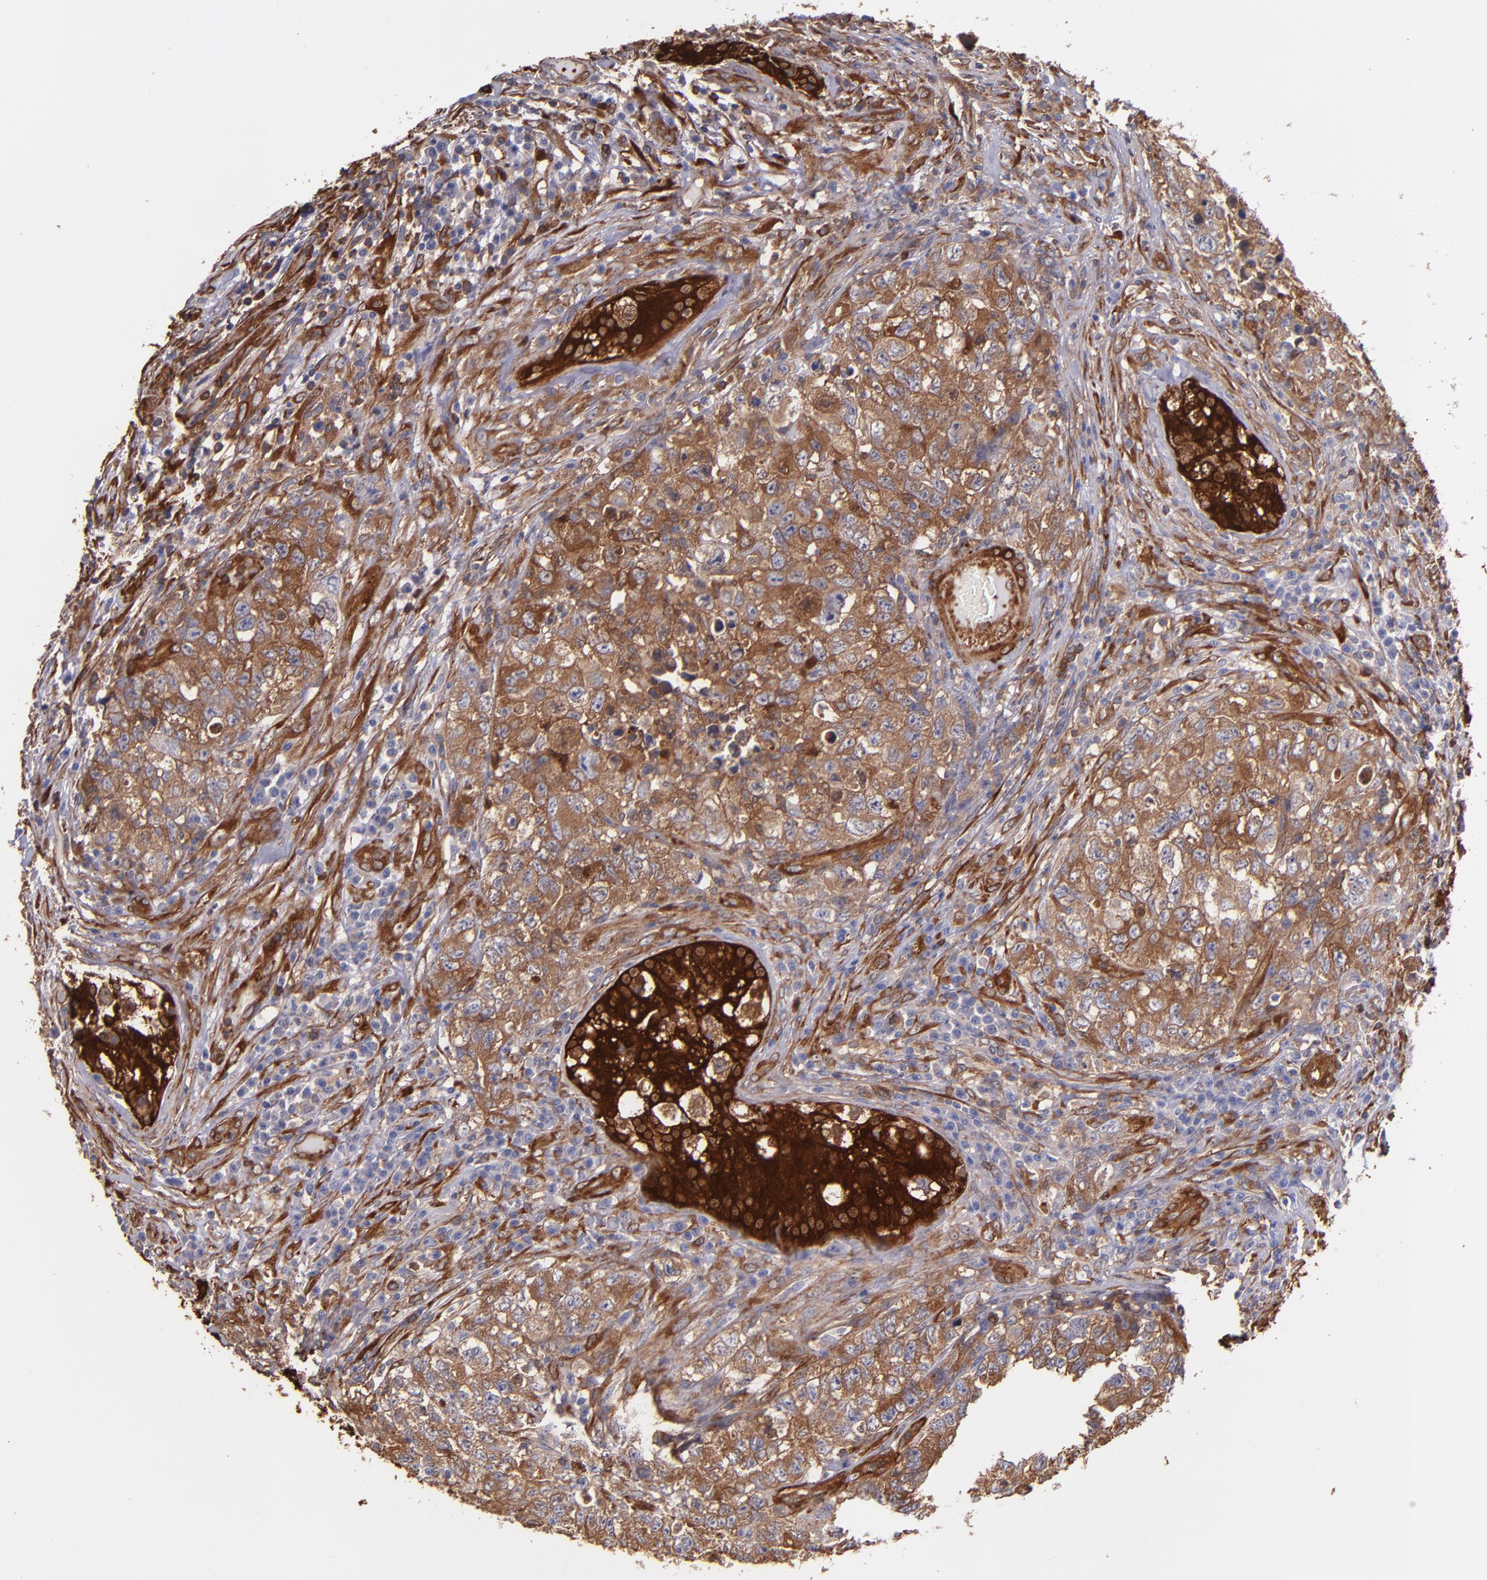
{"staining": {"intensity": "moderate", "quantity": "25%-75%", "location": "cytoplasmic/membranous"}, "tissue": "testis cancer", "cell_type": "Tumor cells", "image_type": "cancer", "snomed": [{"axis": "morphology", "description": "Carcinoma, Embryonal, NOS"}, {"axis": "topography", "description": "Testis"}], "caption": "A medium amount of moderate cytoplasmic/membranous positivity is identified in about 25%-75% of tumor cells in testis cancer tissue.", "gene": "VCL", "patient": {"sex": "male", "age": 31}}